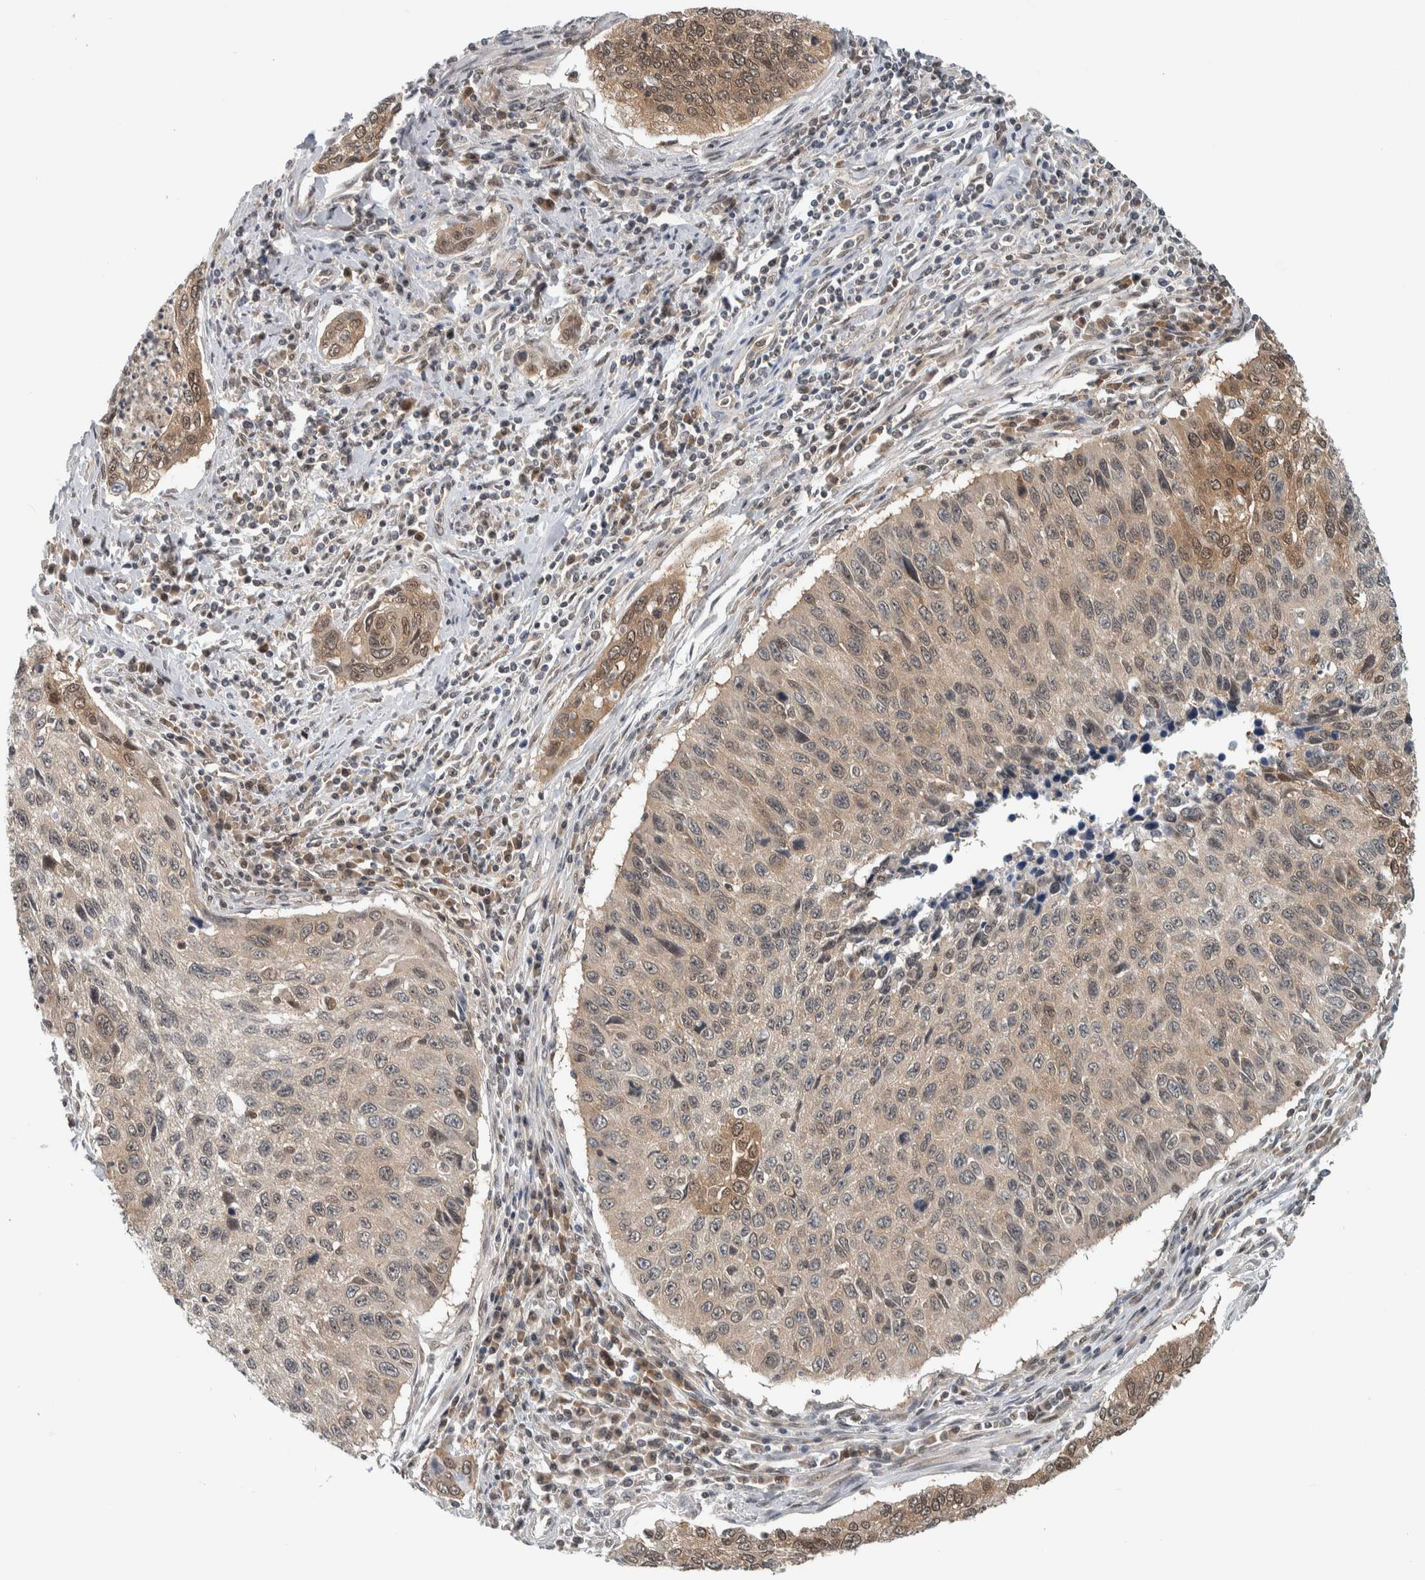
{"staining": {"intensity": "moderate", "quantity": ">75%", "location": "cytoplasmic/membranous"}, "tissue": "cervical cancer", "cell_type": "Tumor cells", "image_type": "cancer", "snomed": [{"axis": "morphology", "description": "Squamous cell carcinoma, NOS"}, {"axis": "topography", "description": "Cervix"}], "caption": "Immunohistochemistry (DAB (3,3'-diaminobenzidine)) staining of cervical cancer (squamous cell carcinoma) shows moderate cytoplasmic/membranous protein staining in approximately >75% of tumor cells. (DAB IHC with brightfield microscopy, high magnification).", "gene": "CCDC43", "patient": {"sex": "female", "age": 53}}